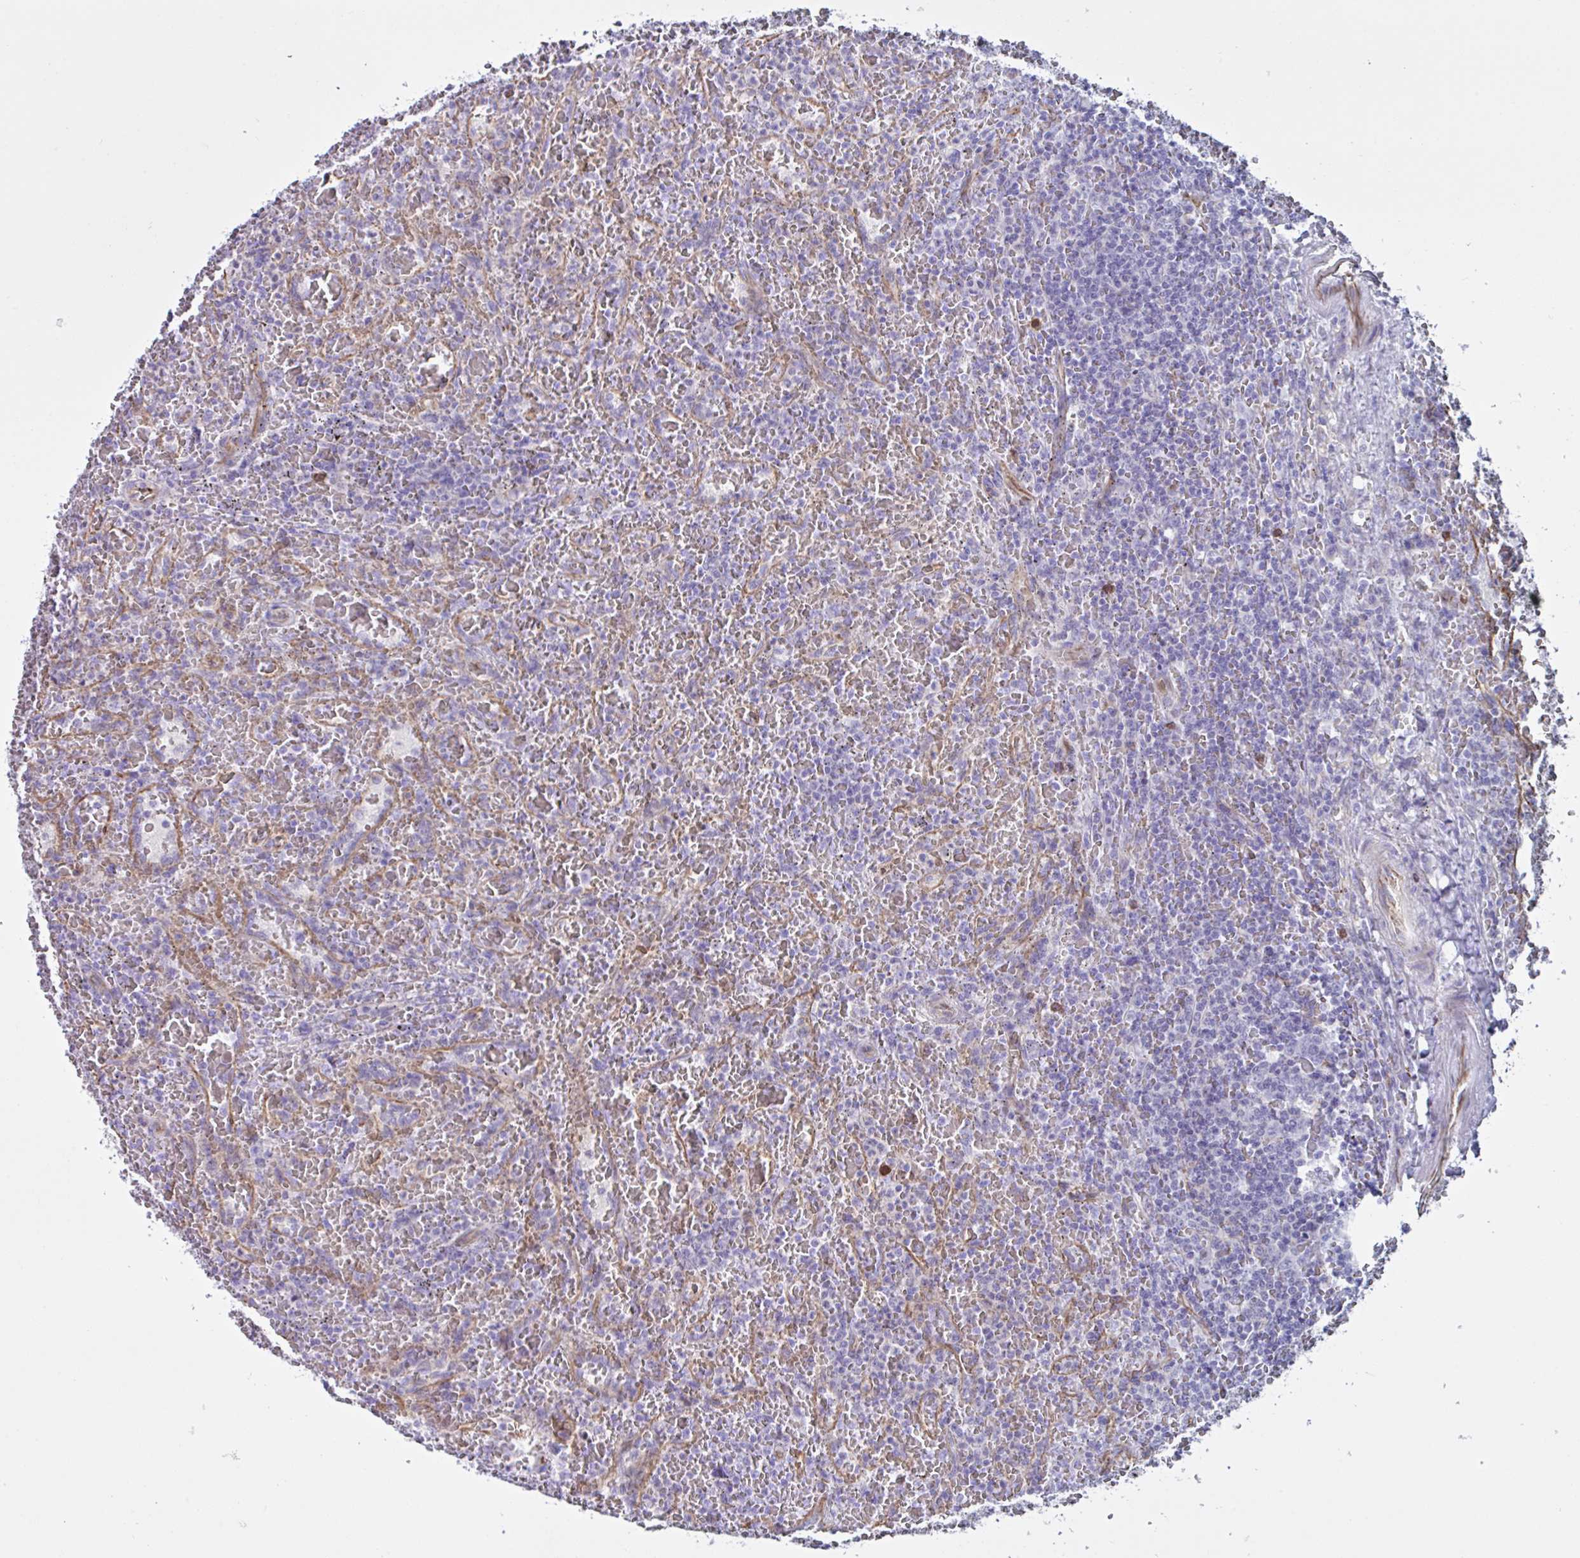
{"staining": {"intensity": "negative", "quantity": "none", "location": "none"}, "tissue": "lymphoma", "cell_type": "Tumor cells", "image_type": "cancer", "snomed": [{"axis": "morphology", "description": "Malignant lymphoma, non-Hodgkin's type, Low grade"}, {"axis": "topography", "description": "Spleen"}], "caption": "Protein analysis of lymphoma demonstrates no significant staining in tumor cells.", "gene": "TMEM86B", "patient": {"sex": "female", "age": 64}}